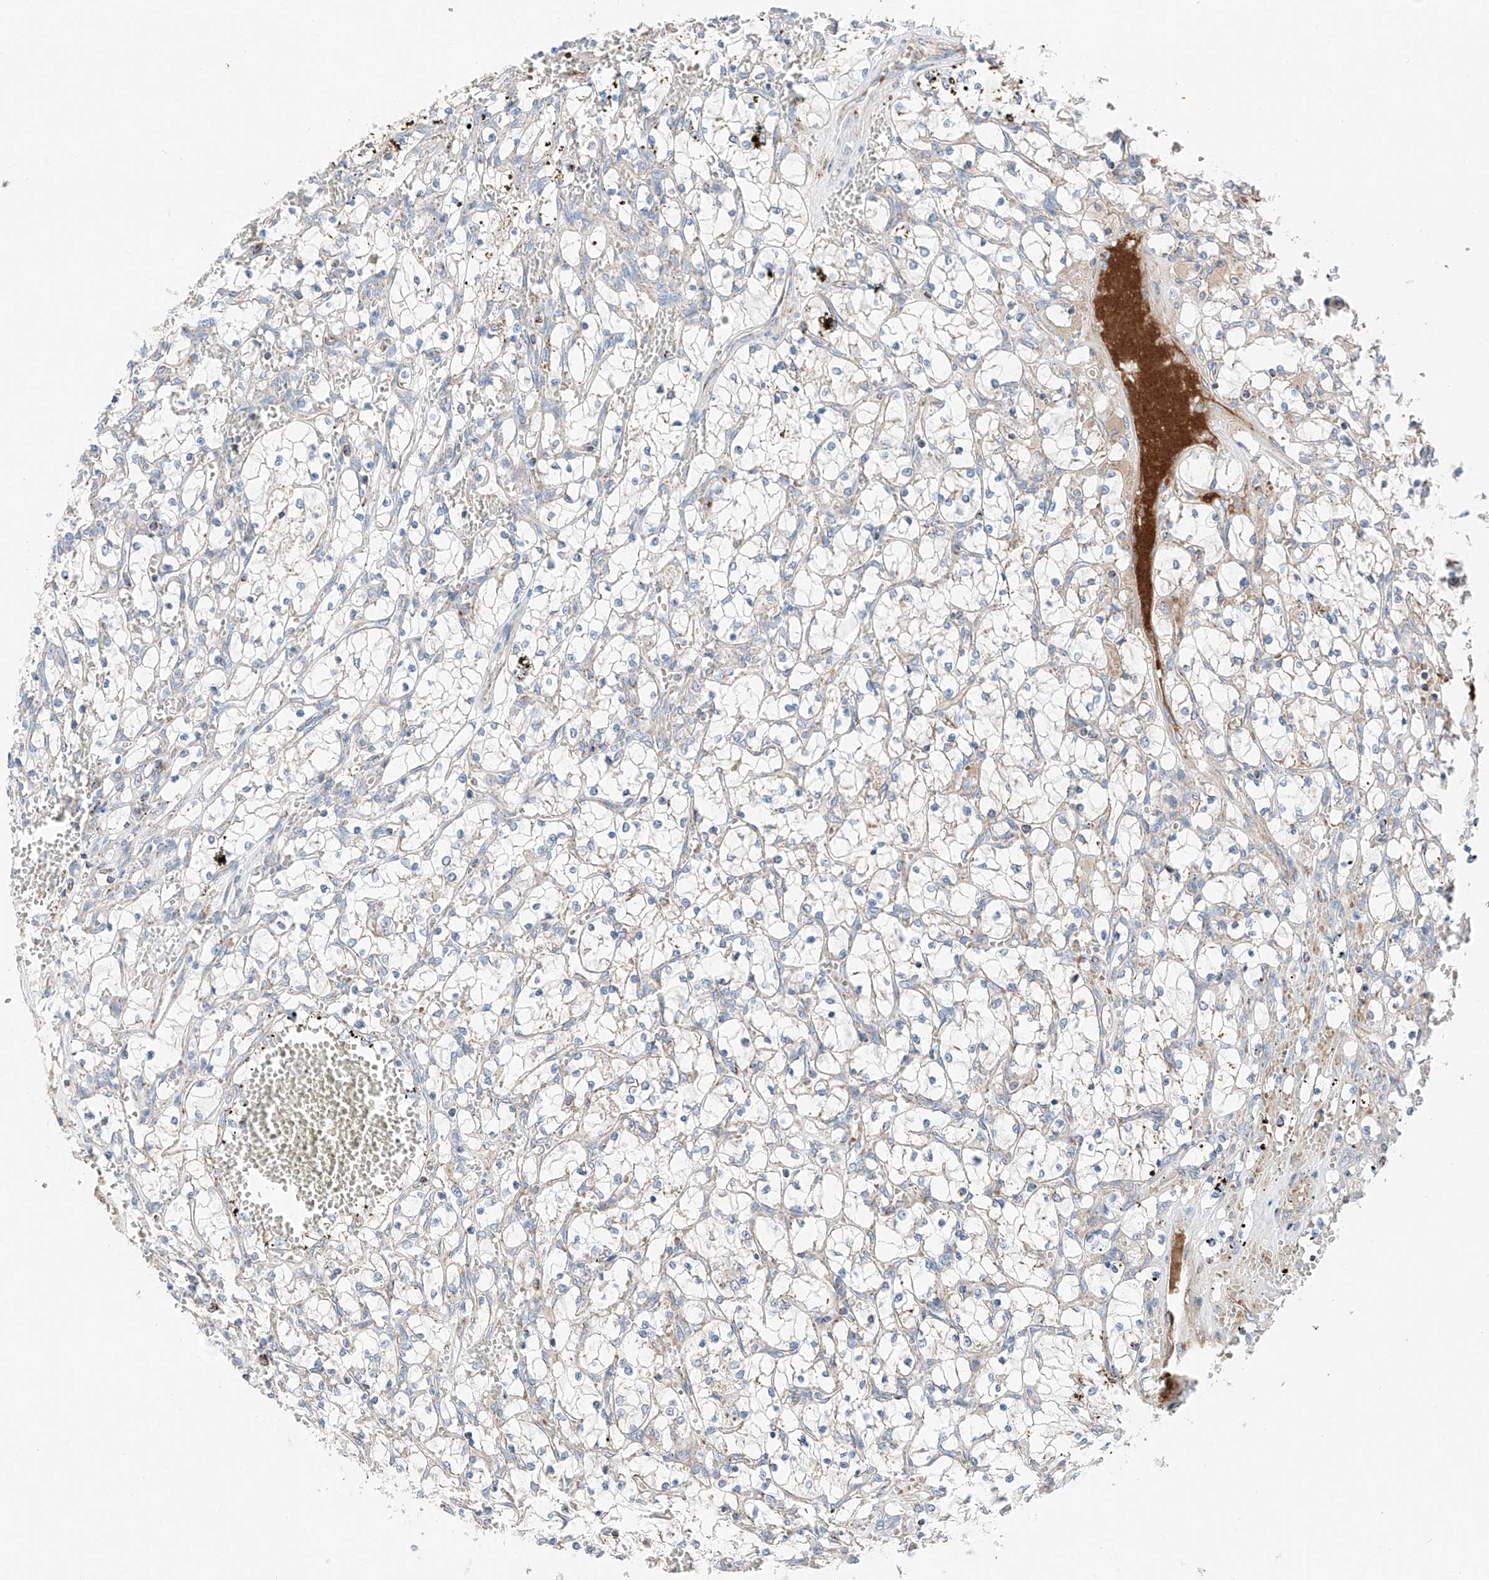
{"staining": {"intensity": "negative", "quantity": "none", "location": "none"}, "tissue": "renal cancer", "cell_type": "Tumor cells", "image_type": "cancer", "snomed": [{"axis": "morphology", "description": "Adenocarcinoma, NOS"}, {"axis": "topography", "description": "Kidney"}], "caption": "DAB (3,3'-diaminobenzidine) immunohistochemical staining of human adenocarcinoma (renal) exhibits no significant positivity in tumor cells. The staining was performed using DAB (3,3'-diaminobenzidine) to visualize the protein expression in brown, while the nuclei were stained in blue with hematoxylin (Magnification: 20x).", "gene": "MRAP", "patient": {"sex": "female", "age": 69}}